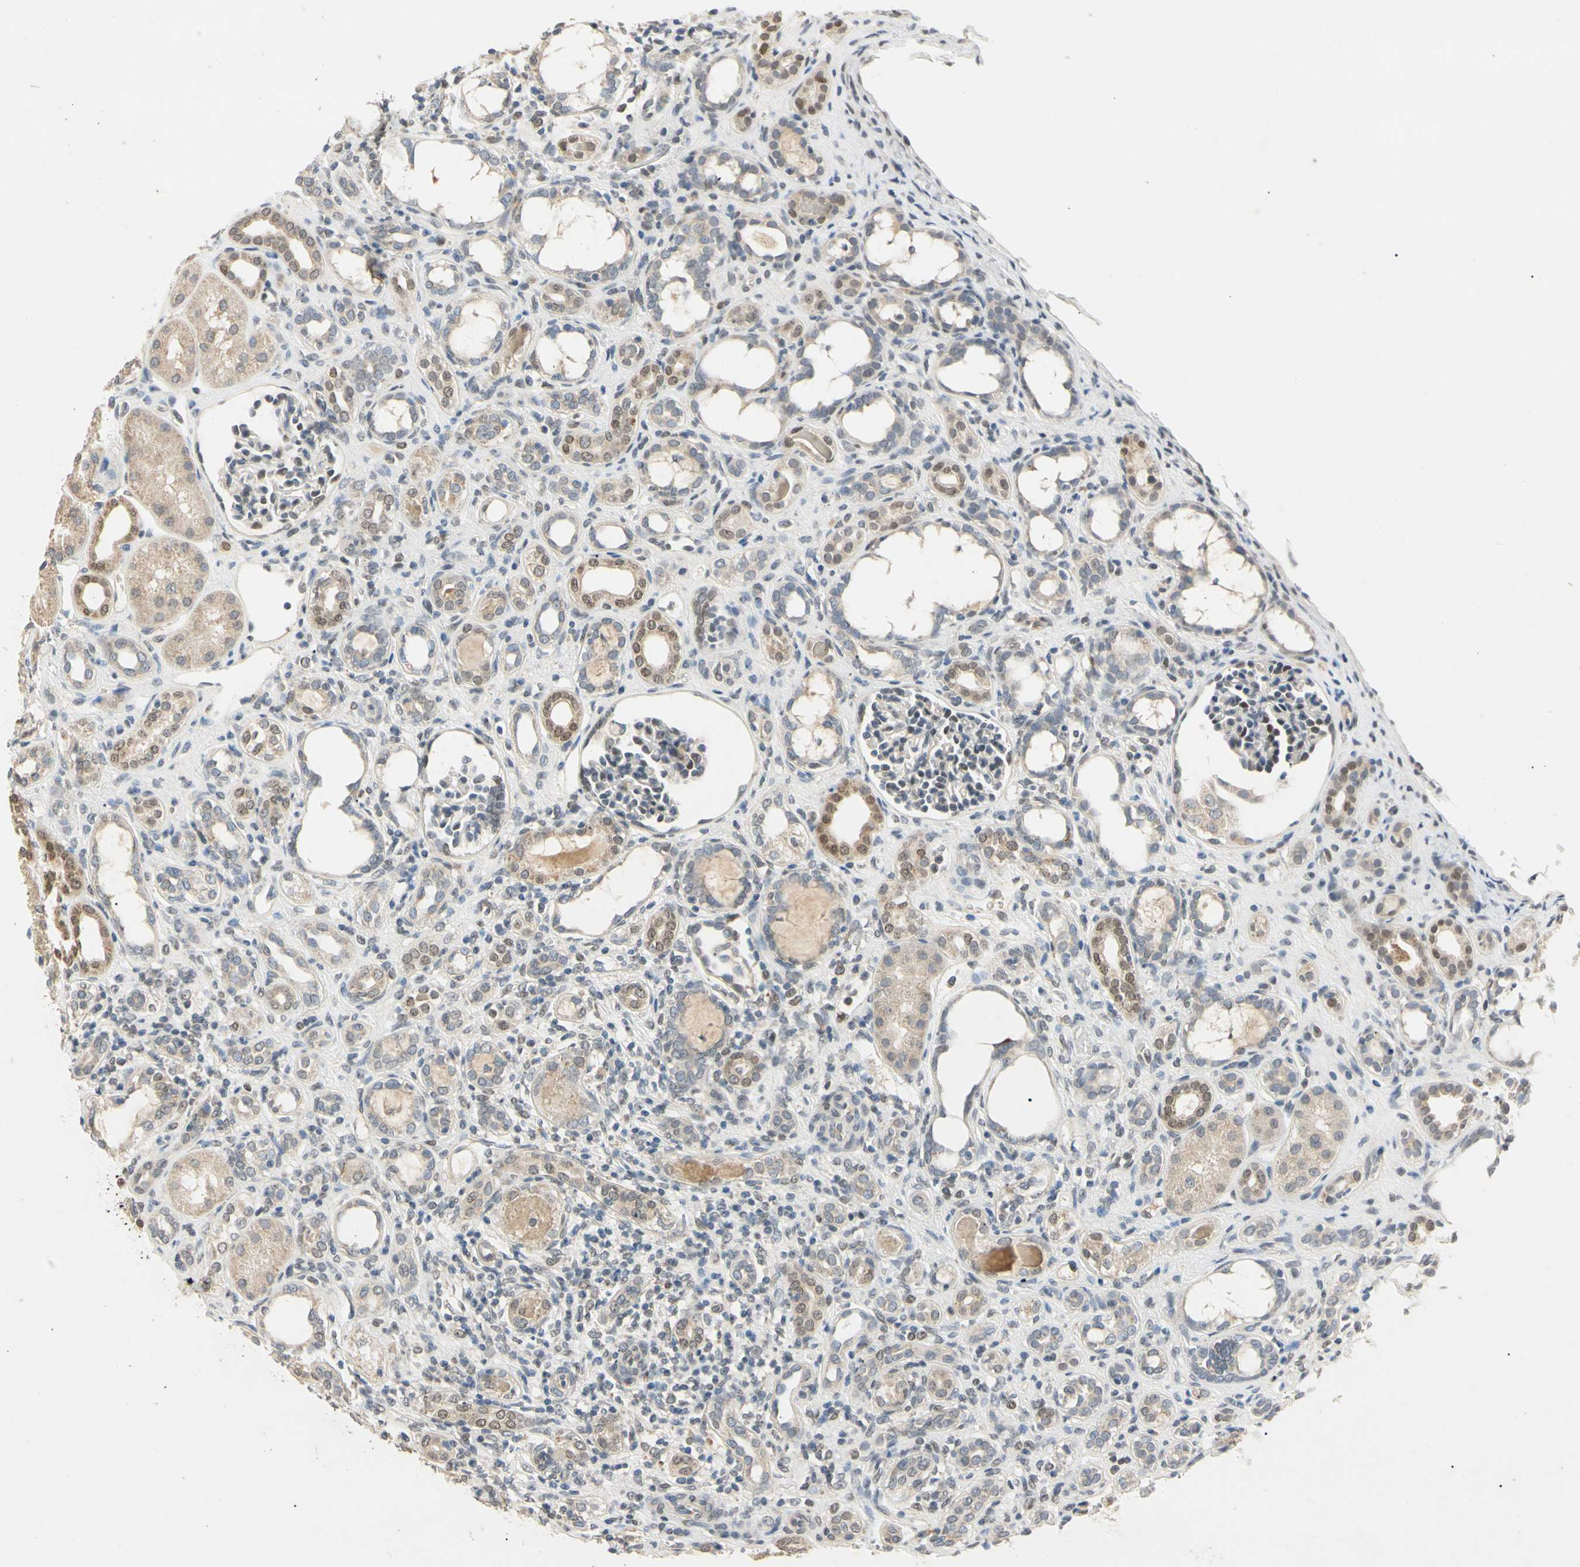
{"staining": {"intensity": "weak", "quantity": "<25%", "location": "nuclear"}, "tissue": "kidney", "cell_type": "Cells in glomeruli", "image_type": "normal", "snomed": [{"axis": "morphology", "description": "Normal tissue, NOS"}, {"axis": "topography", "description": "Kidney"}], "caption": "The image shows no significant expression in cells in glomeruli of kidney. The staining was performed using DAB (3,3'-diaminobenzidine) to visualize the protein expression in brown, while the nuclei were stained in blue with hematoxylin (Magnification: 20x).", "gene": "RIOX2", "patient": {"sex": "male", "age": 7}}